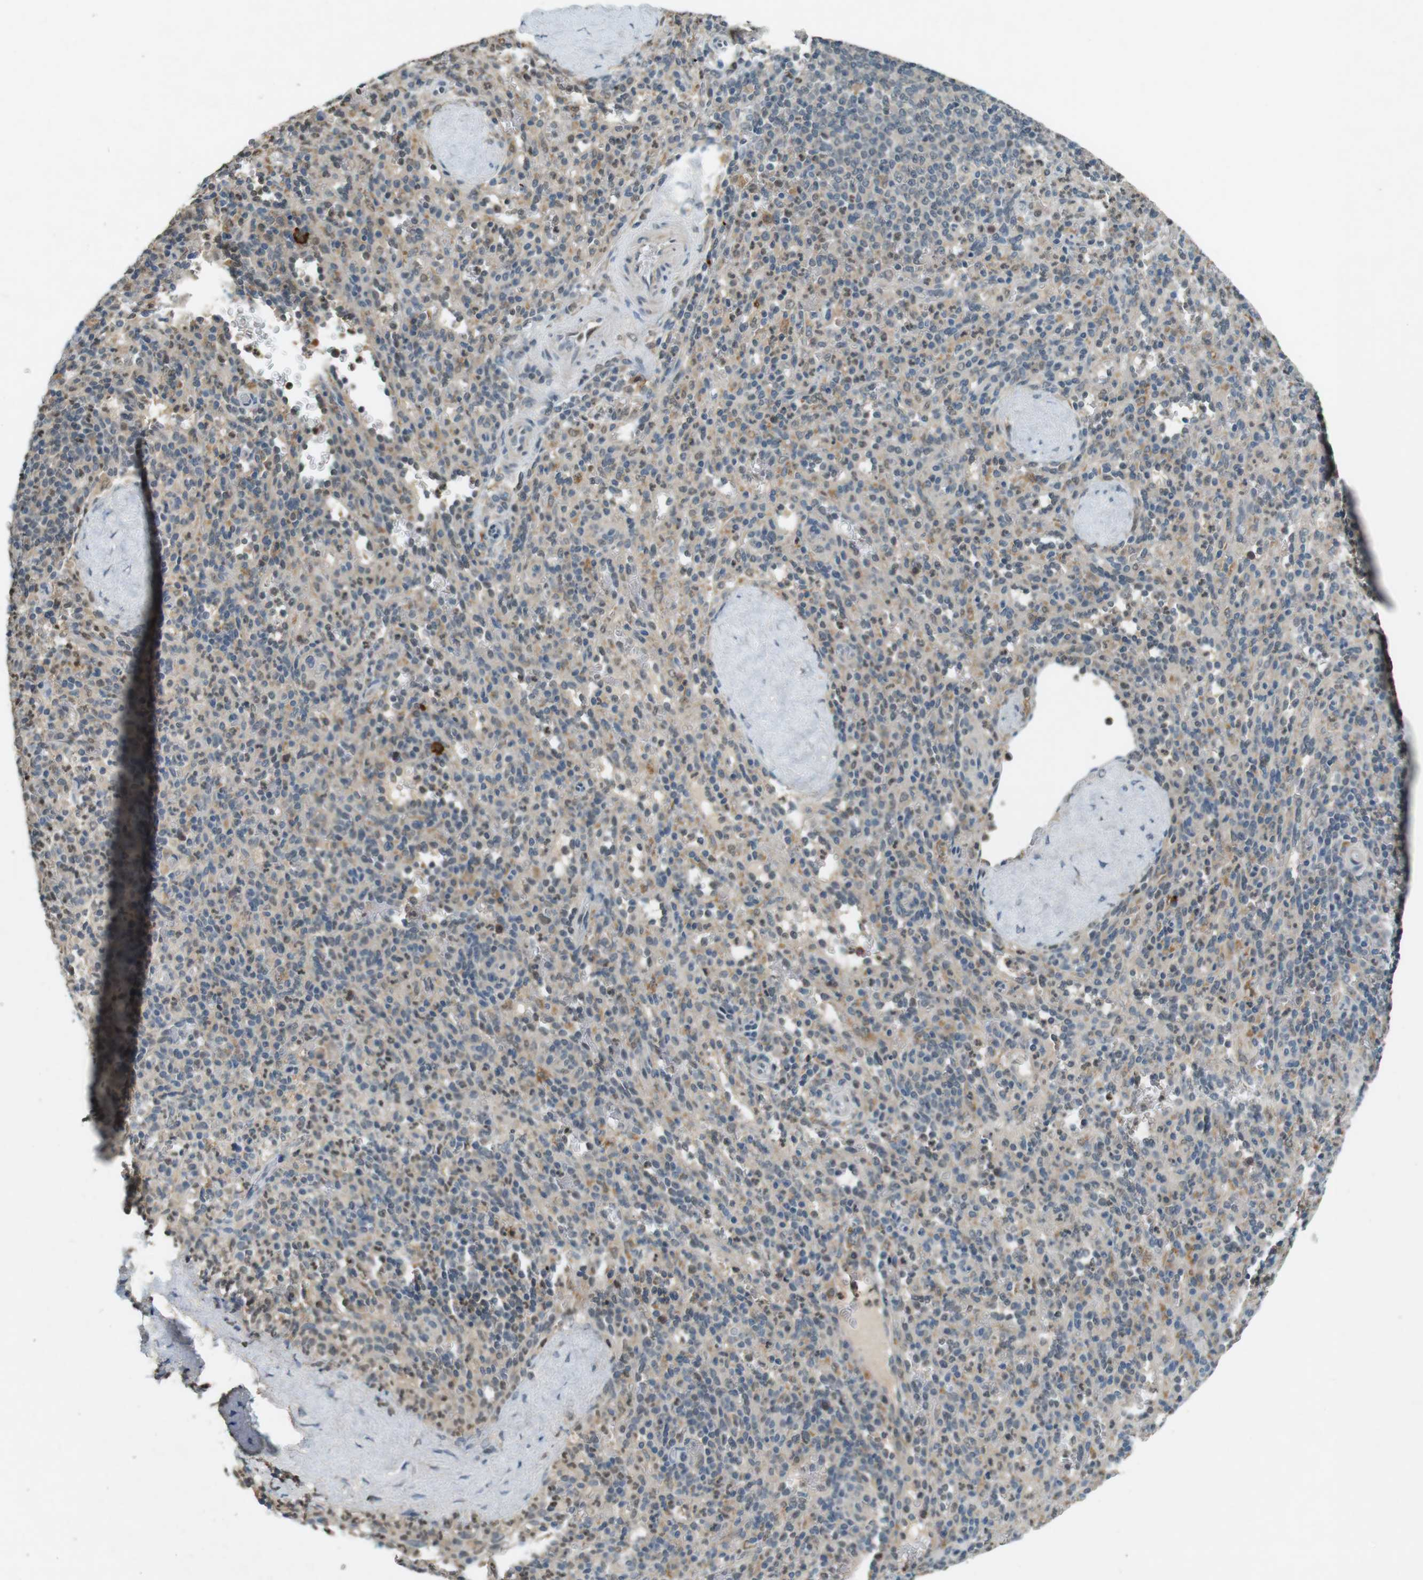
{"staining": {"intensity": "weak", "quantity": "25%-75%", "location": "cytoplasmic/membranous,nuclear"}, "tissue": "spleen", "cell_type": "Cells in red pulp", "image_type": "normal", "snomed": [{"axis": "morphology", "description": "Normal tissue, NOS"}, {"axis": "topography", "description": "Spleen"}], "caption": "Approximately 25%-75% of cells in red pulp in benign human spleen reveal weak cytoplasmic/membranous,nuclear protein expression as visualized by brown immunohistochemical staining.", "gene": "CDK14", "patient": {"sex": "male", "age": 36}}